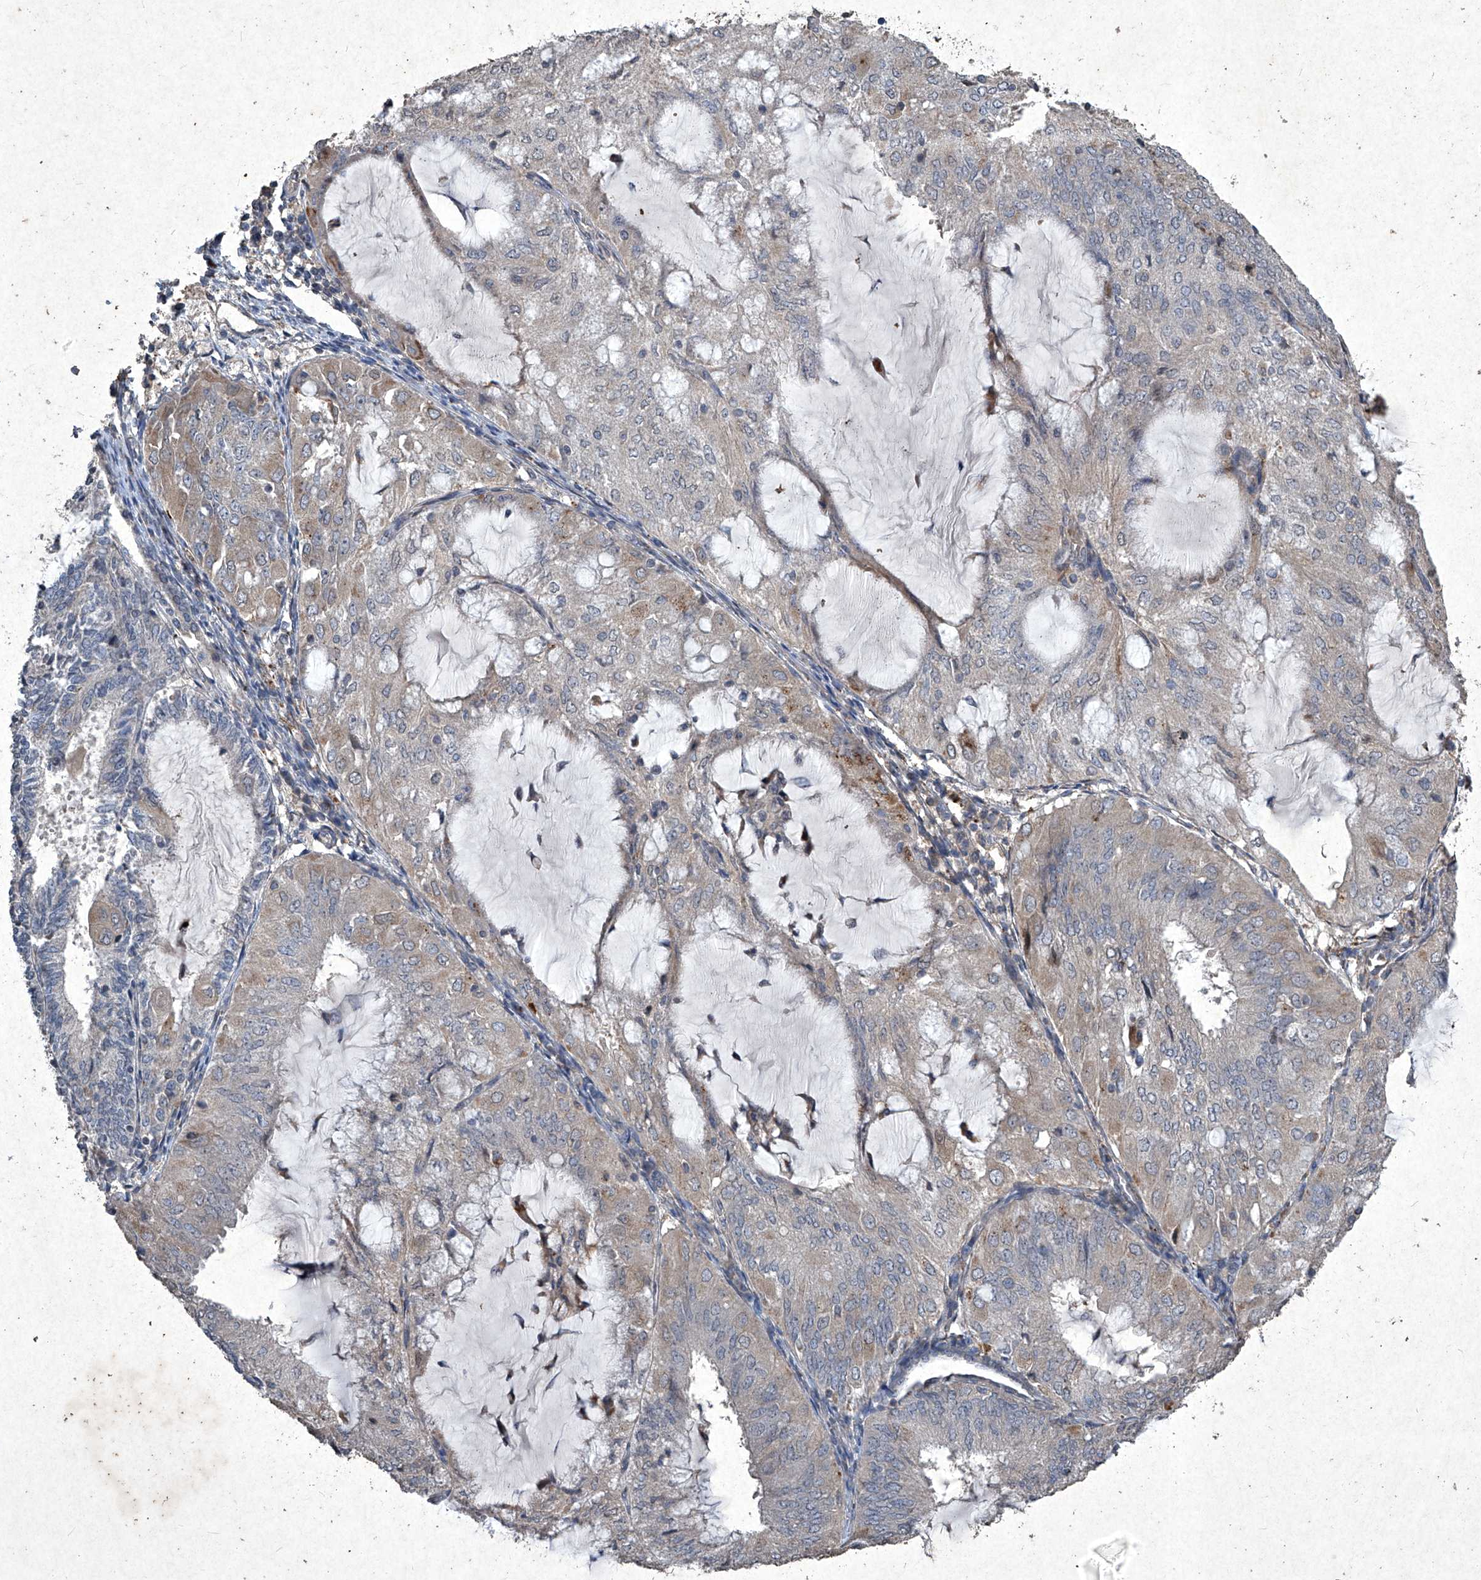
{"staining": {"intensity": "weak", "quantity": "25%-75%", "location": "cytoplasmic/membranous"}, "tissue": "endometrial cancer", "cell_type": "Tumor cells", "image_type": "cancer", "snomed": [{"axis": "morphology", "description": "Adenocarcinoma, NOS"}, {"axis": "topography", "description": "Endometrium"}], "caption": "This histopathology image exhibits immunohistochemistry (IHC) staining of endometrial cancer (adenocarcinoma), with low weak cytoplasmic/membranous positivity in approximately 25%-75% of tumor cells.", "gene": "MED16", "patient": {"sex": "female", "age": 81}}